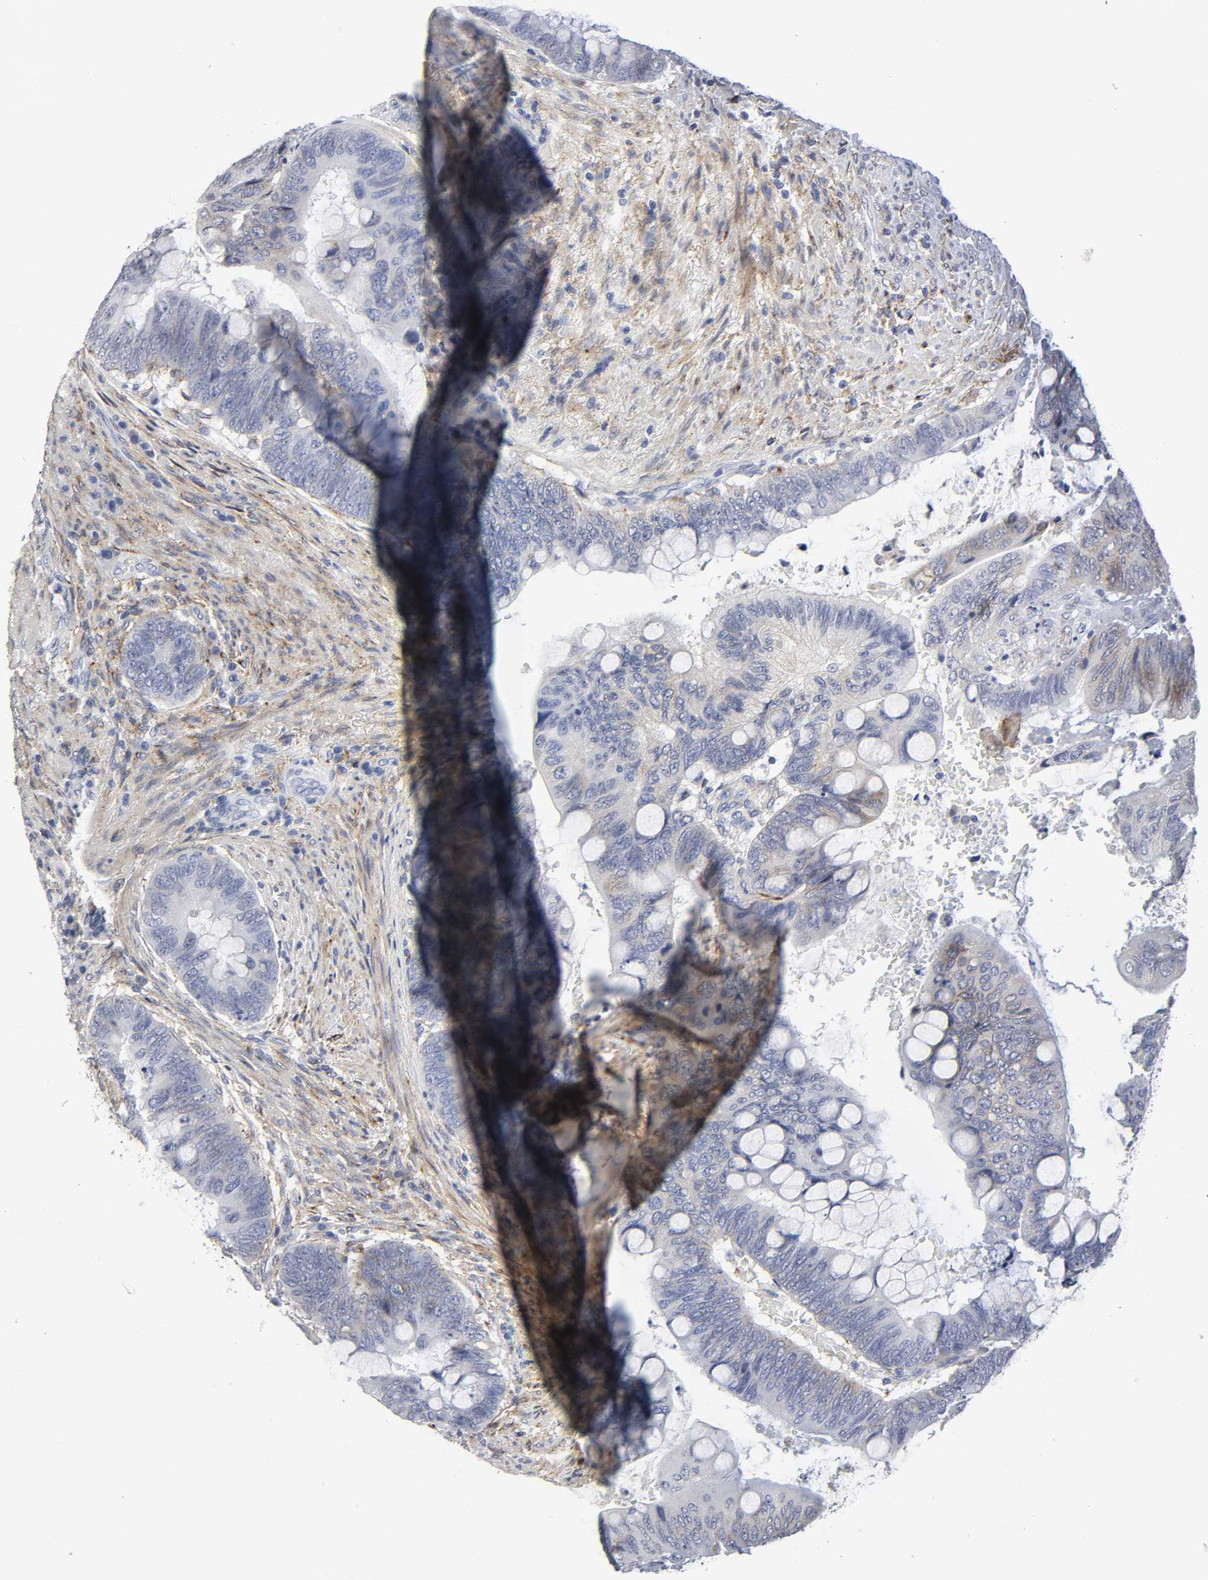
{"staining": {"intensity": "moderate", "quantity": "<25%", "location": "cytoplasmic/membranous"}, "tissue": "colorectal cancer", "cell_type": "Tumor cells", "image_type": "cancer", "snomed": [{"axis": "morphology", "description": "Normal tissue, NOS"}, {"axis": "morphology", "description": "Adenocarcinoma, NOS"}, {"axis": "topography", "description": "Rectum"}], "caption": "The immunohistochemical stain highlights moderate cytoplasmic/membranous positivity in tumor cells of colorectal cancer (adenocarcinoma) tissue.", "gene": "LRP1", "patient": {"sex": "male", "age": 92}}